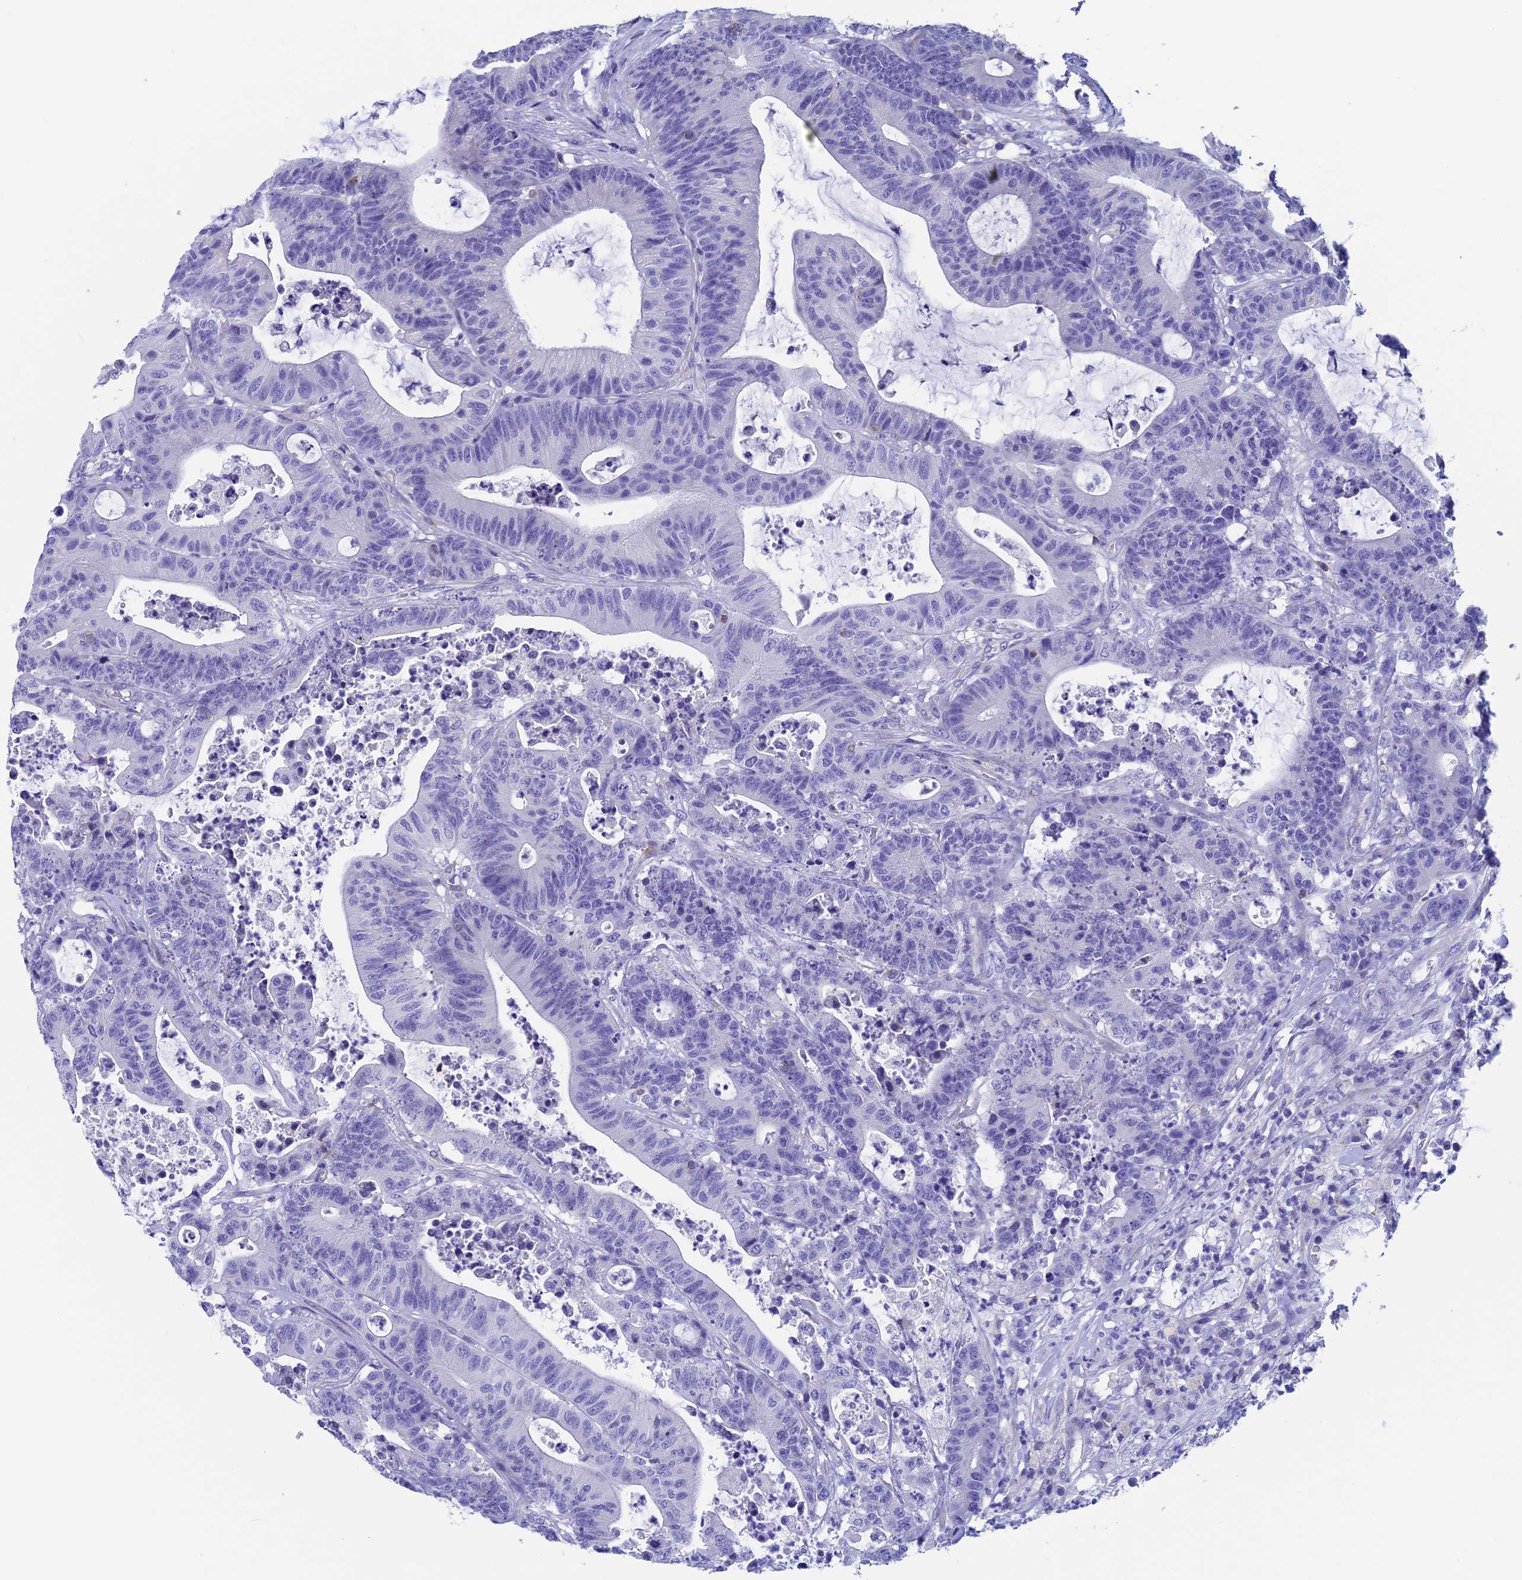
{"staining": {"intensity": "negative", "quantity": "none", "location": "none"}, "tissue": "colorectal cancer", "cell_type": "Tumor cells", "image_type": "cancer", "snomed": [{"axis": "morphology", "description": "Adenocarcinoma, NOS"}, {"axis": "topography", "description": "Colon"}], "caption": "Tumor cells show no significant positivity in adenocarcinoma (colorectal).", "gene": "SEPTIN1", "patient": {"sex": "female", "age": 84}}